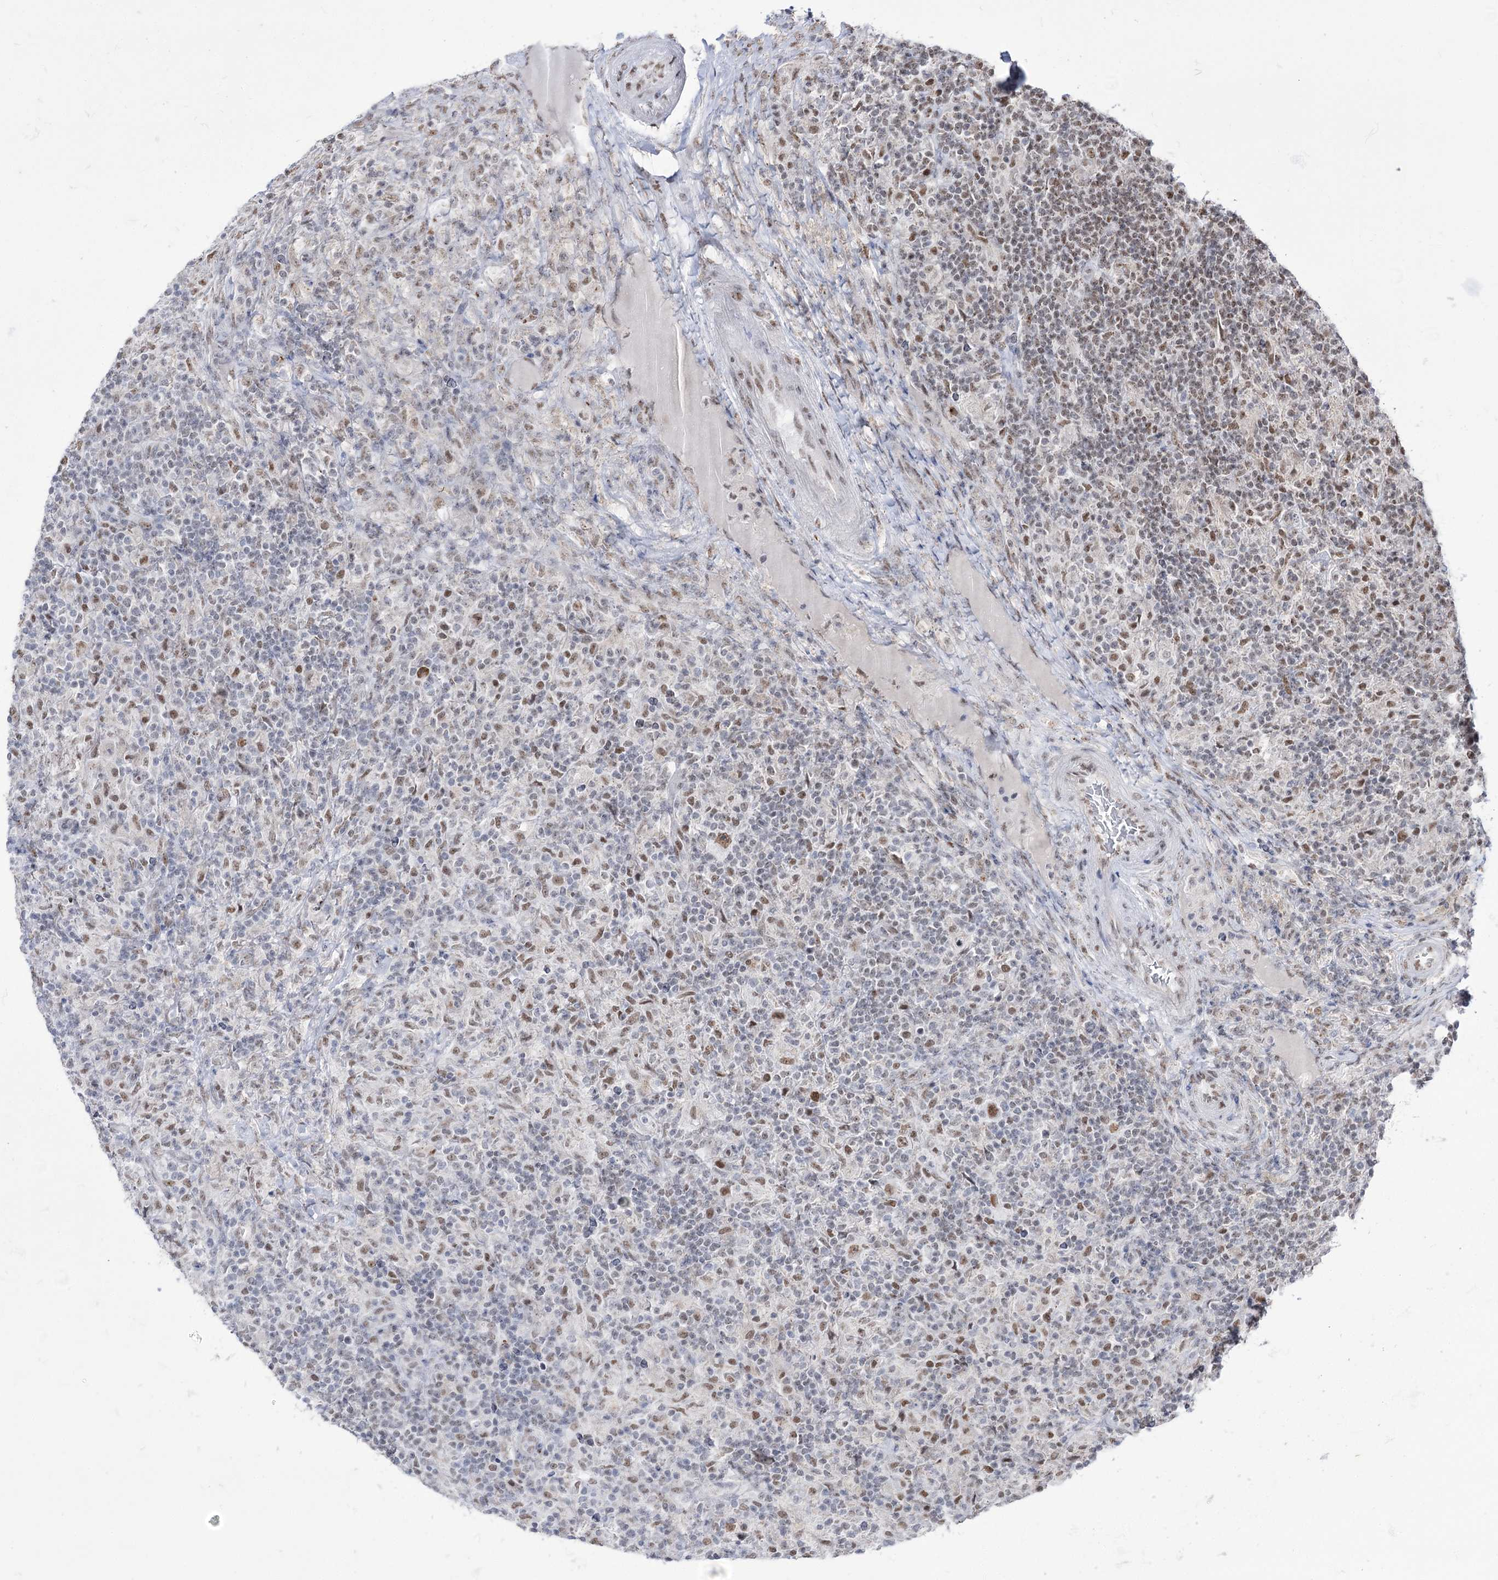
{"staining": {"intensity": "moderate", "quantity": ">75%", "location": "nuclear"}, "tissue": "lymphoma", "cell_type": "Tumor cells", "image_type": "cancer", "snomed": [{"axis": "morphology", "description": "Hodgkin's disease, NOS"}, {"axis": "topography", "description": "Lymph node"}], "caption": "High-magnification brightfield microscopy of lymphoma stained with DAB (3,3'-diaminobenzidine) (brown) and counterstained with hematoxylin (blue). tumor cells exhibit moderate nuclear expression is appreciated in about>75% of cells.", "gene": "VGLL4", "patient": {"sex": "male", "age": 70}}